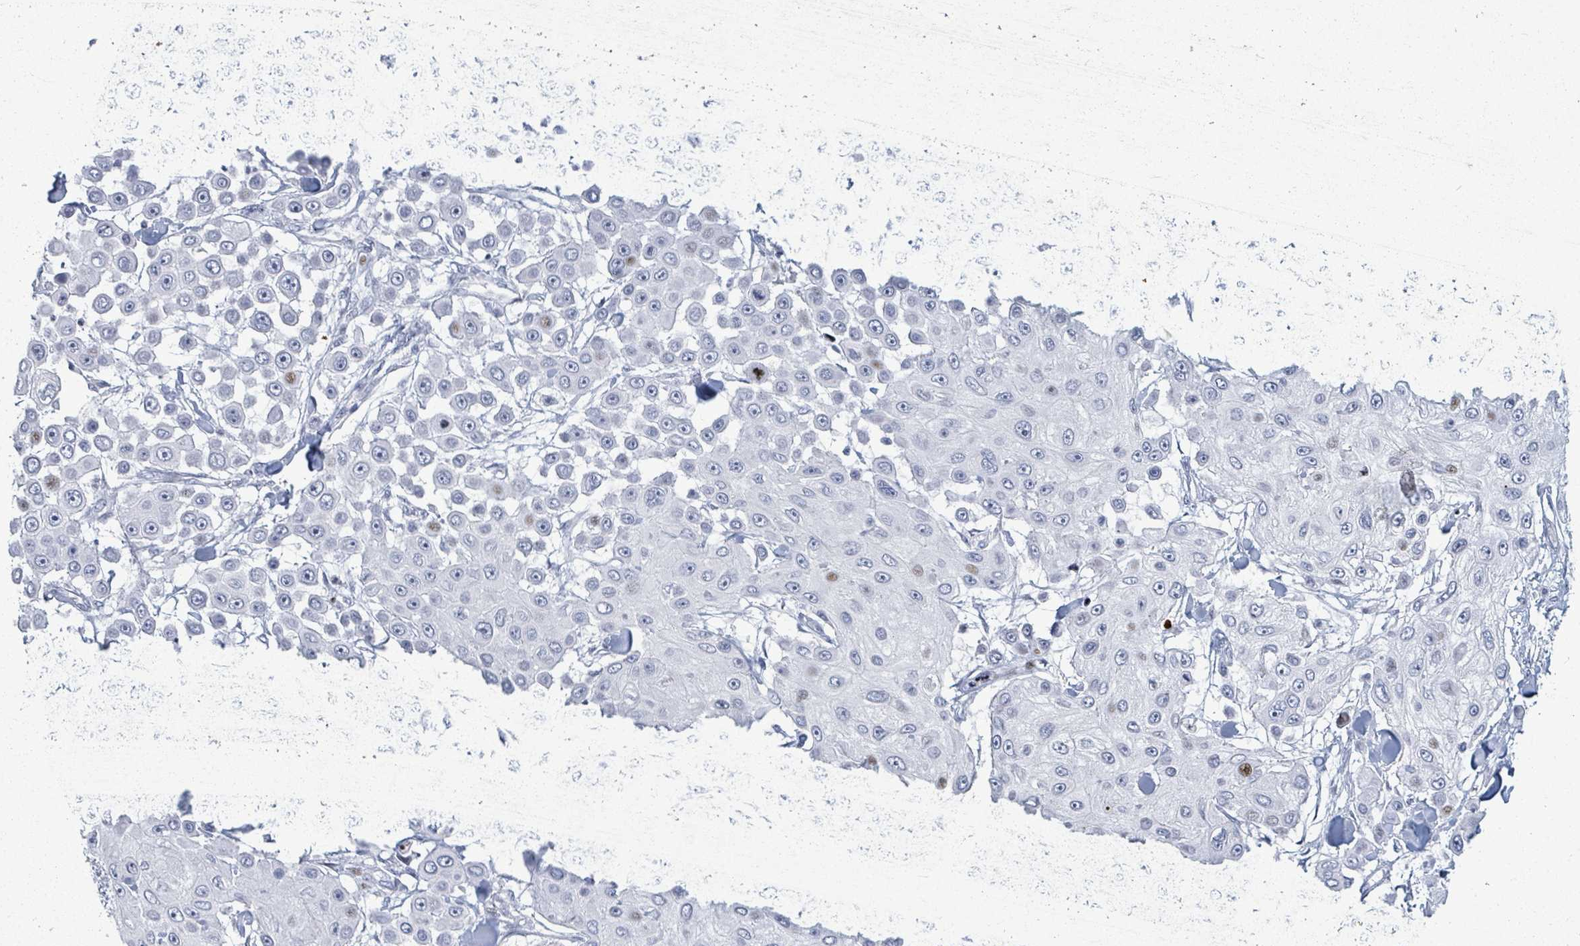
{"staining": {"intensity": "negative", "quantity": "none", "location": "none"}, "tissue": "skin cancer", "cell_type": "Tumor cells", "image_type": "cancer", "snomed": [{"axis": "morphology", "description": "Squamous cell carcinoma, NOS"}, {"axis": "topography", "description": "Skin"}], "caption": "Tumor cells show no significant protein positivity in skin cancer (squamous cell carcinoma). (DAB (3,3'-diaminobenzidine) immunohistochemistry (IHC), high magnification).", "gene": "MALL", "patient": {"sex": "male", "age": 67}}